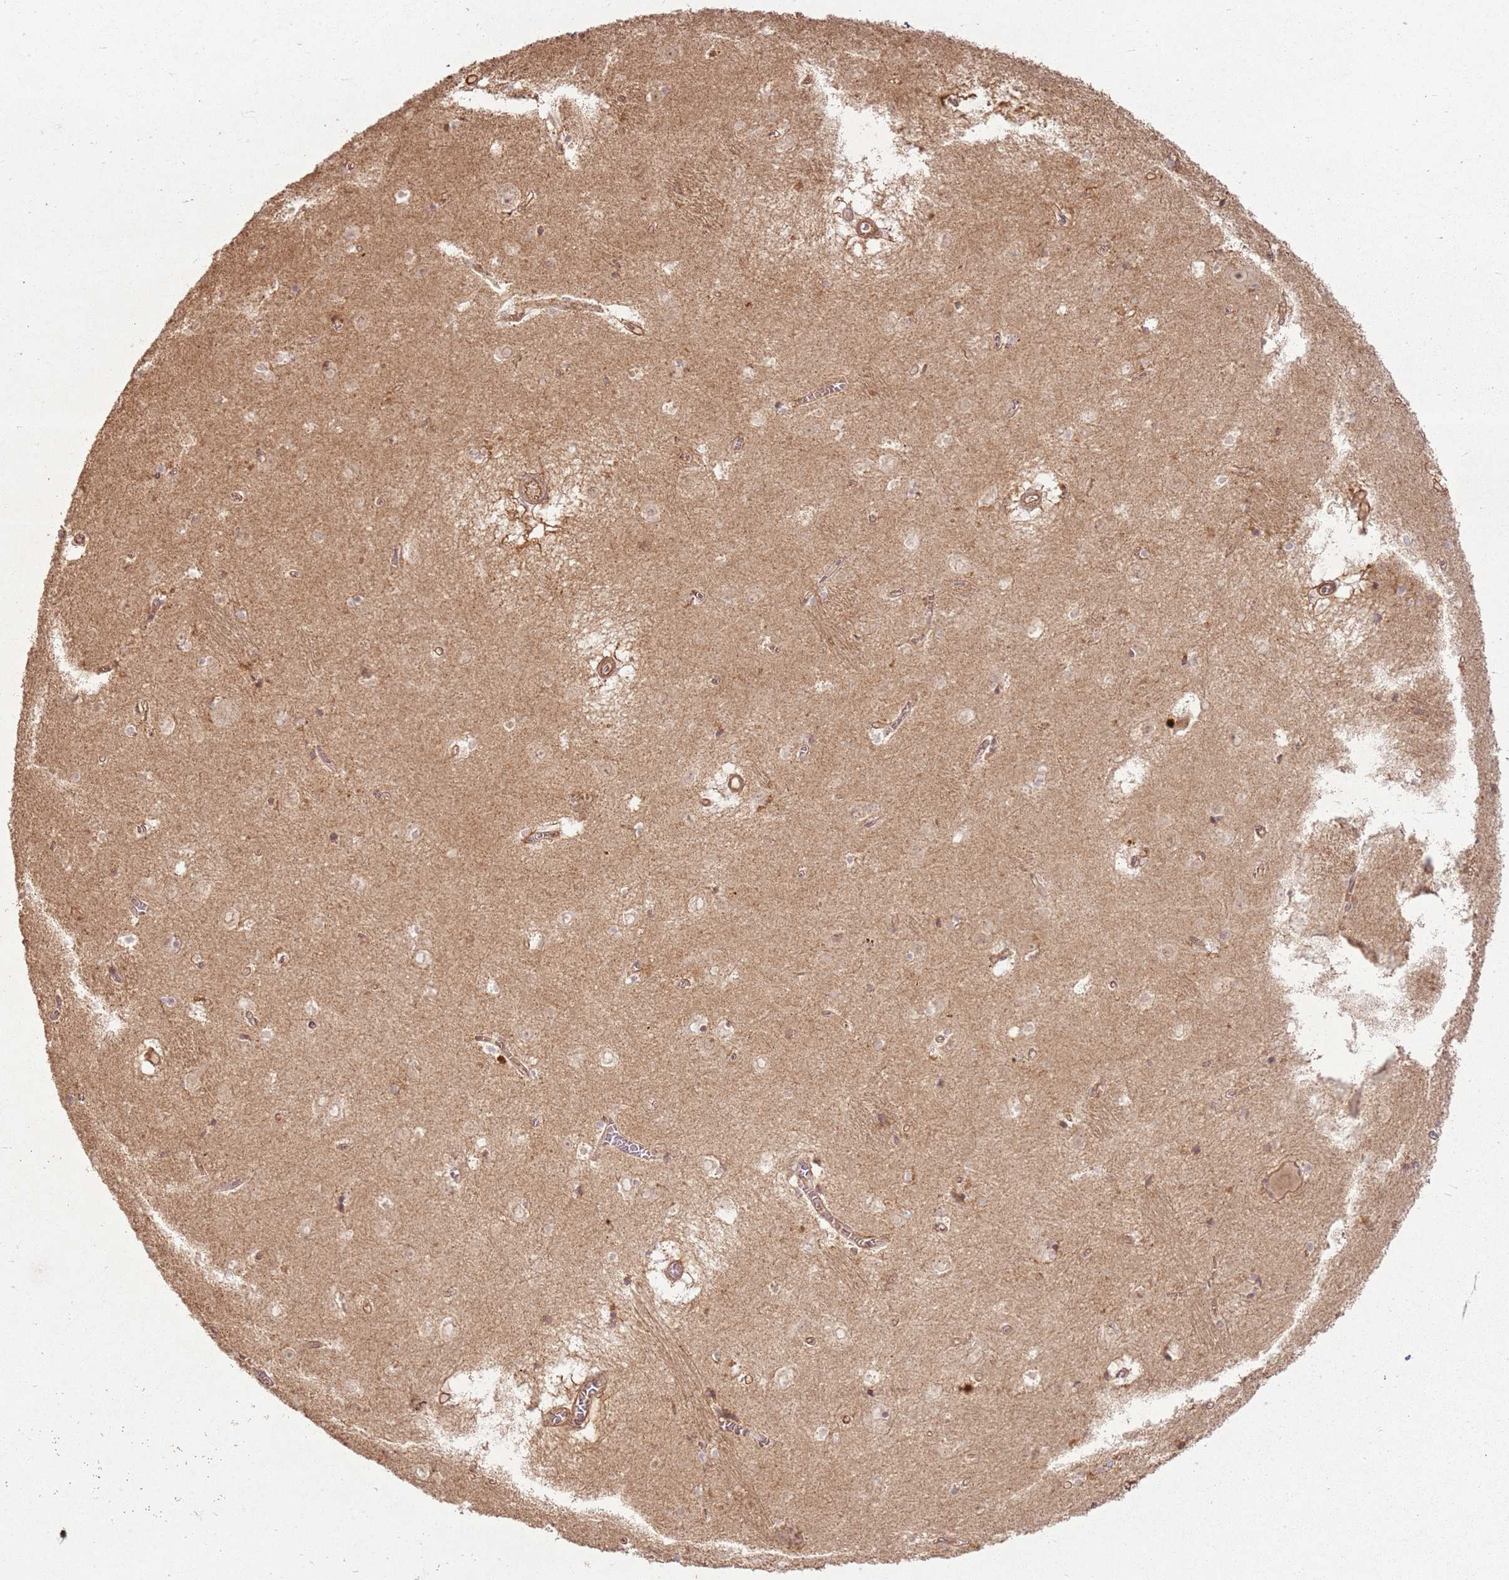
{"staining": {"intensity": "weak", "quantity": "25%-75%", "location": "cytoplasmic/membranous"}, "tissue": "caudate", "cell_type": "Glial cells", "image_type": "normal", "snomed": [{"axis": "morphology", "description": "Normal tissue, NOS"}, {"axis": "topography", "description": "Lateral ventricle wall"}], "caption": "Protein expression analysis of unremarkable human caudate reveals weak cytoplasmic/membranous staining in about 25%-75% of glial cells. (IHC, brightfield microscopy, high magnification).", "gene": "ZNF776", "patient": {"sex": "male", "age": 70}}